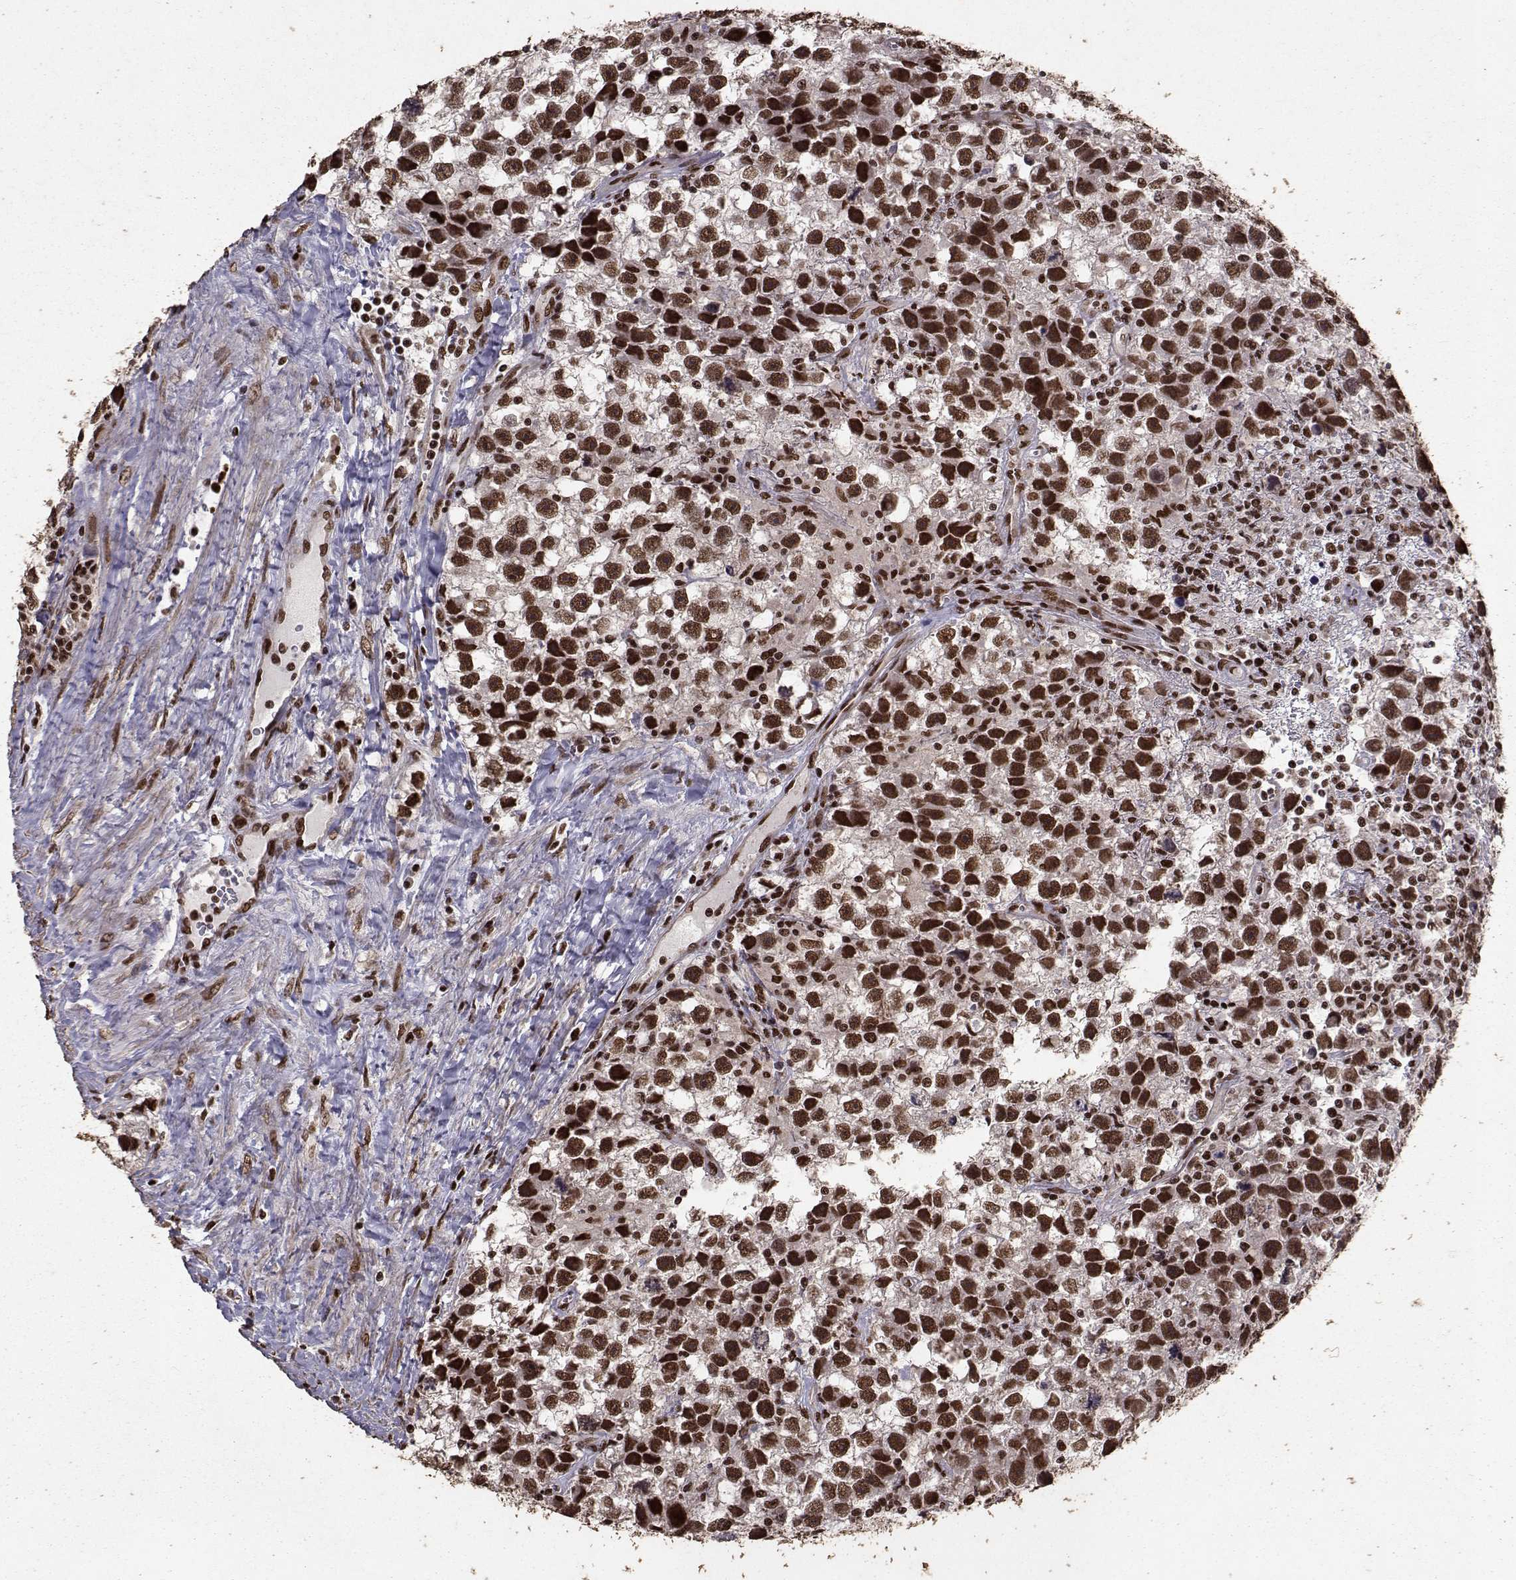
{"staining": {"intensity": "strong", "quantity": ">75%", "location": "nuclear"}, "tissue": "testis cancer", "cell_type": "Tumor cells", "image_type": "cancer", "snomed": [{"axis": "morphology", "description": "Seminoma, NOS"}, {"axis": "topography", "description": "Testis"}], "caption": "Immunohistochemical staining of human seminoma (testis) exhibits strong nuclear protein staining in about >75% of tumor cells.", "gene": "SF1", "patient": {"sex": "male", "age": 43}}